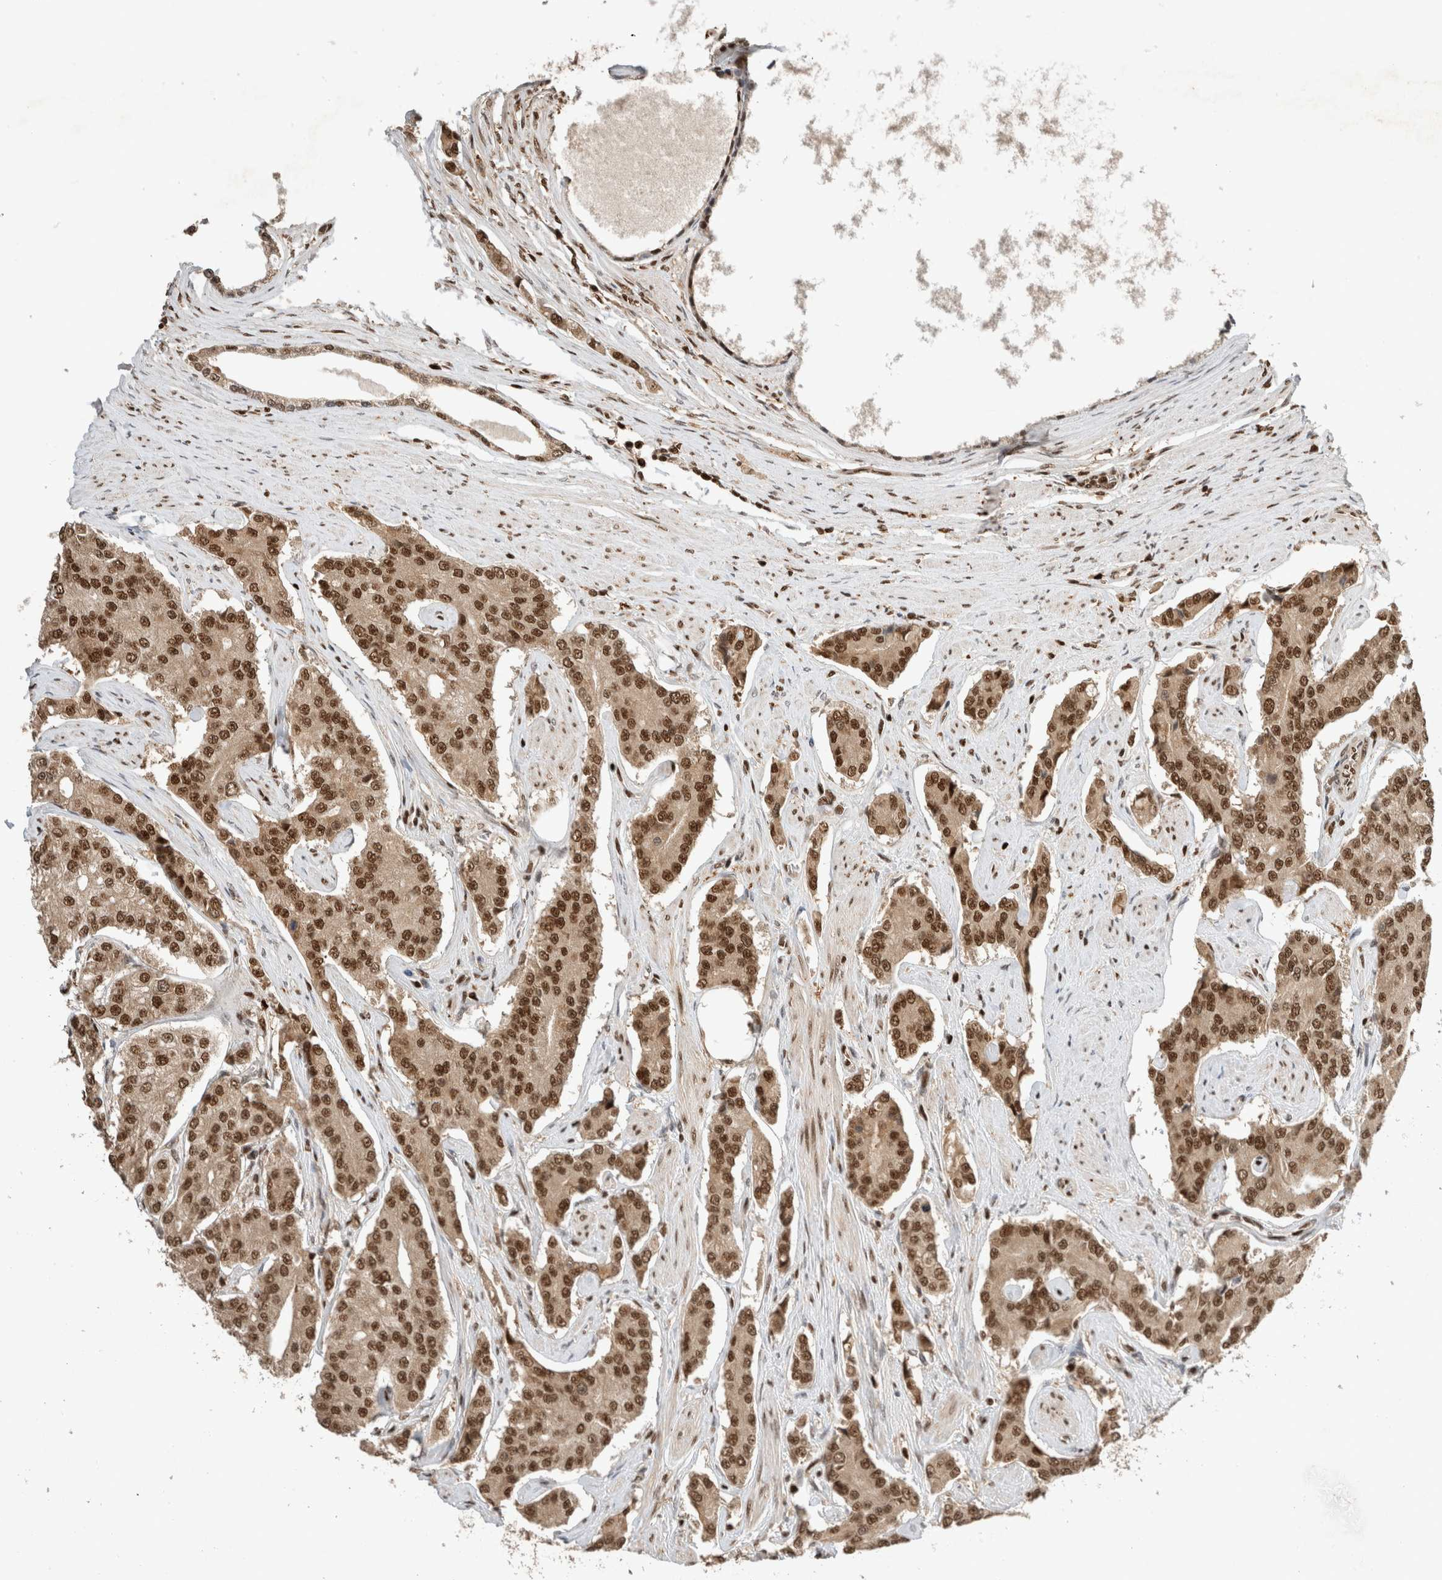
{"staining": {"intensity": "strong", "quantity": ">75%", "location": "cytoplasmic/membranous,nuclear"}, "tissue": "prostate cancer", "cell_type": "Tumor cells", "image_type": "cancer", "snomed": [{"axis": "morphology", "description": "Adenocarcinoma, High grade"}, {"axis": "topography", "description": "Prostate"}], "caption": "Prostate high-grade adenocarcinoma stained with a brown dye reveals strong cytoplasmic/membranous and nuclear positive positivity in about >75% of tumor cells.", "gene": "SNRNP40", "patient": {"sex": "male", "age": 71}}